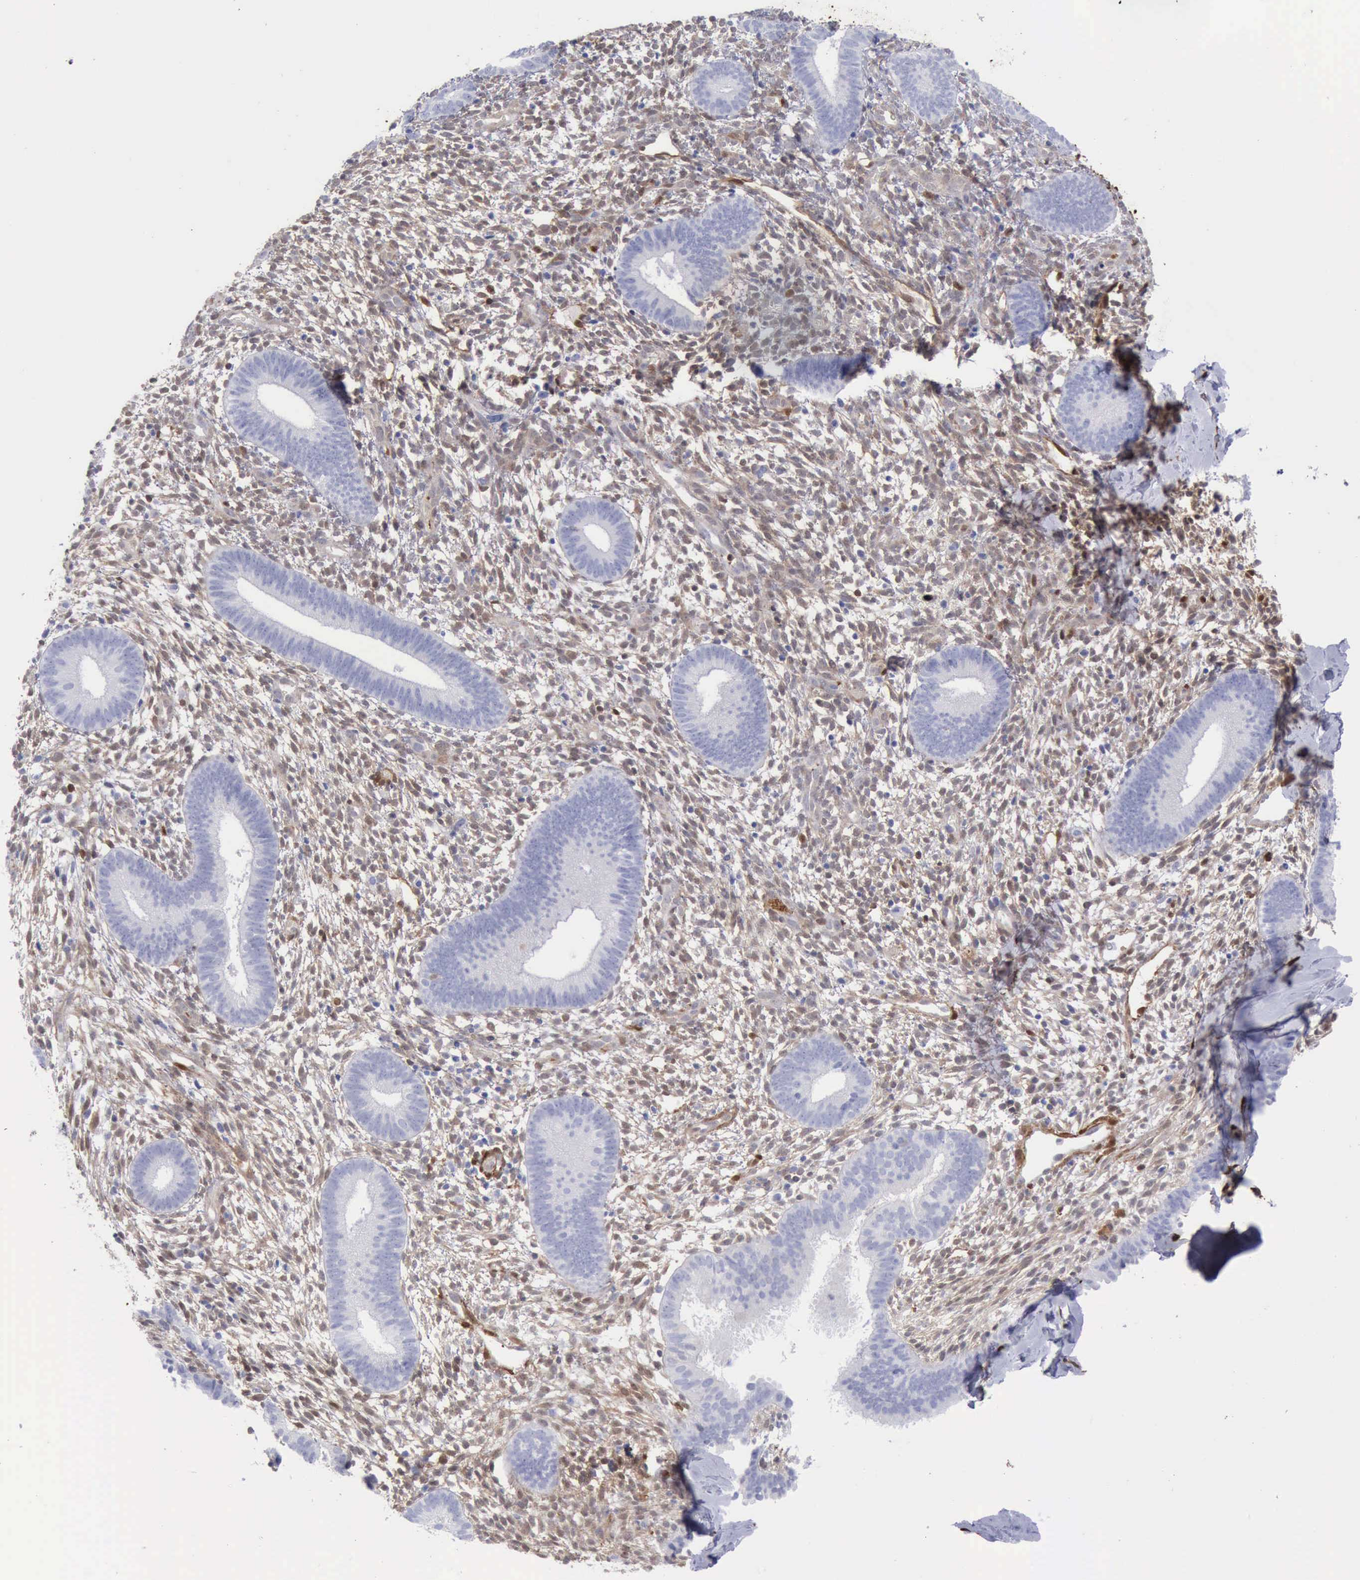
{"staining": {"intensity": "weak", "quantity": ">75%", "location": "cytoplasmic/membranous"}, "tissue": "endometrium", "cell_type": "Cells in endometrial stroma", "image_type": "normal", "snomed": [{"axis": "morphology", "description": "Normal tissue, NOS"}, {"axis": "topography", "description": "Smooth muscle"}, {"axis": "topography", "description": "Endometrium"}], "caption": "Immunohistochemistry (IHC) (DAB) staining of unremarkable endometrium displays weak cytoplasmic/membranous protein expression in about >75% of cells in endometrial stroma. (brown staining indicates protein expression, while blue staining denotes nuclei).", "gene": "FHL1", "patient": {"sex": "female", "age": 57}}